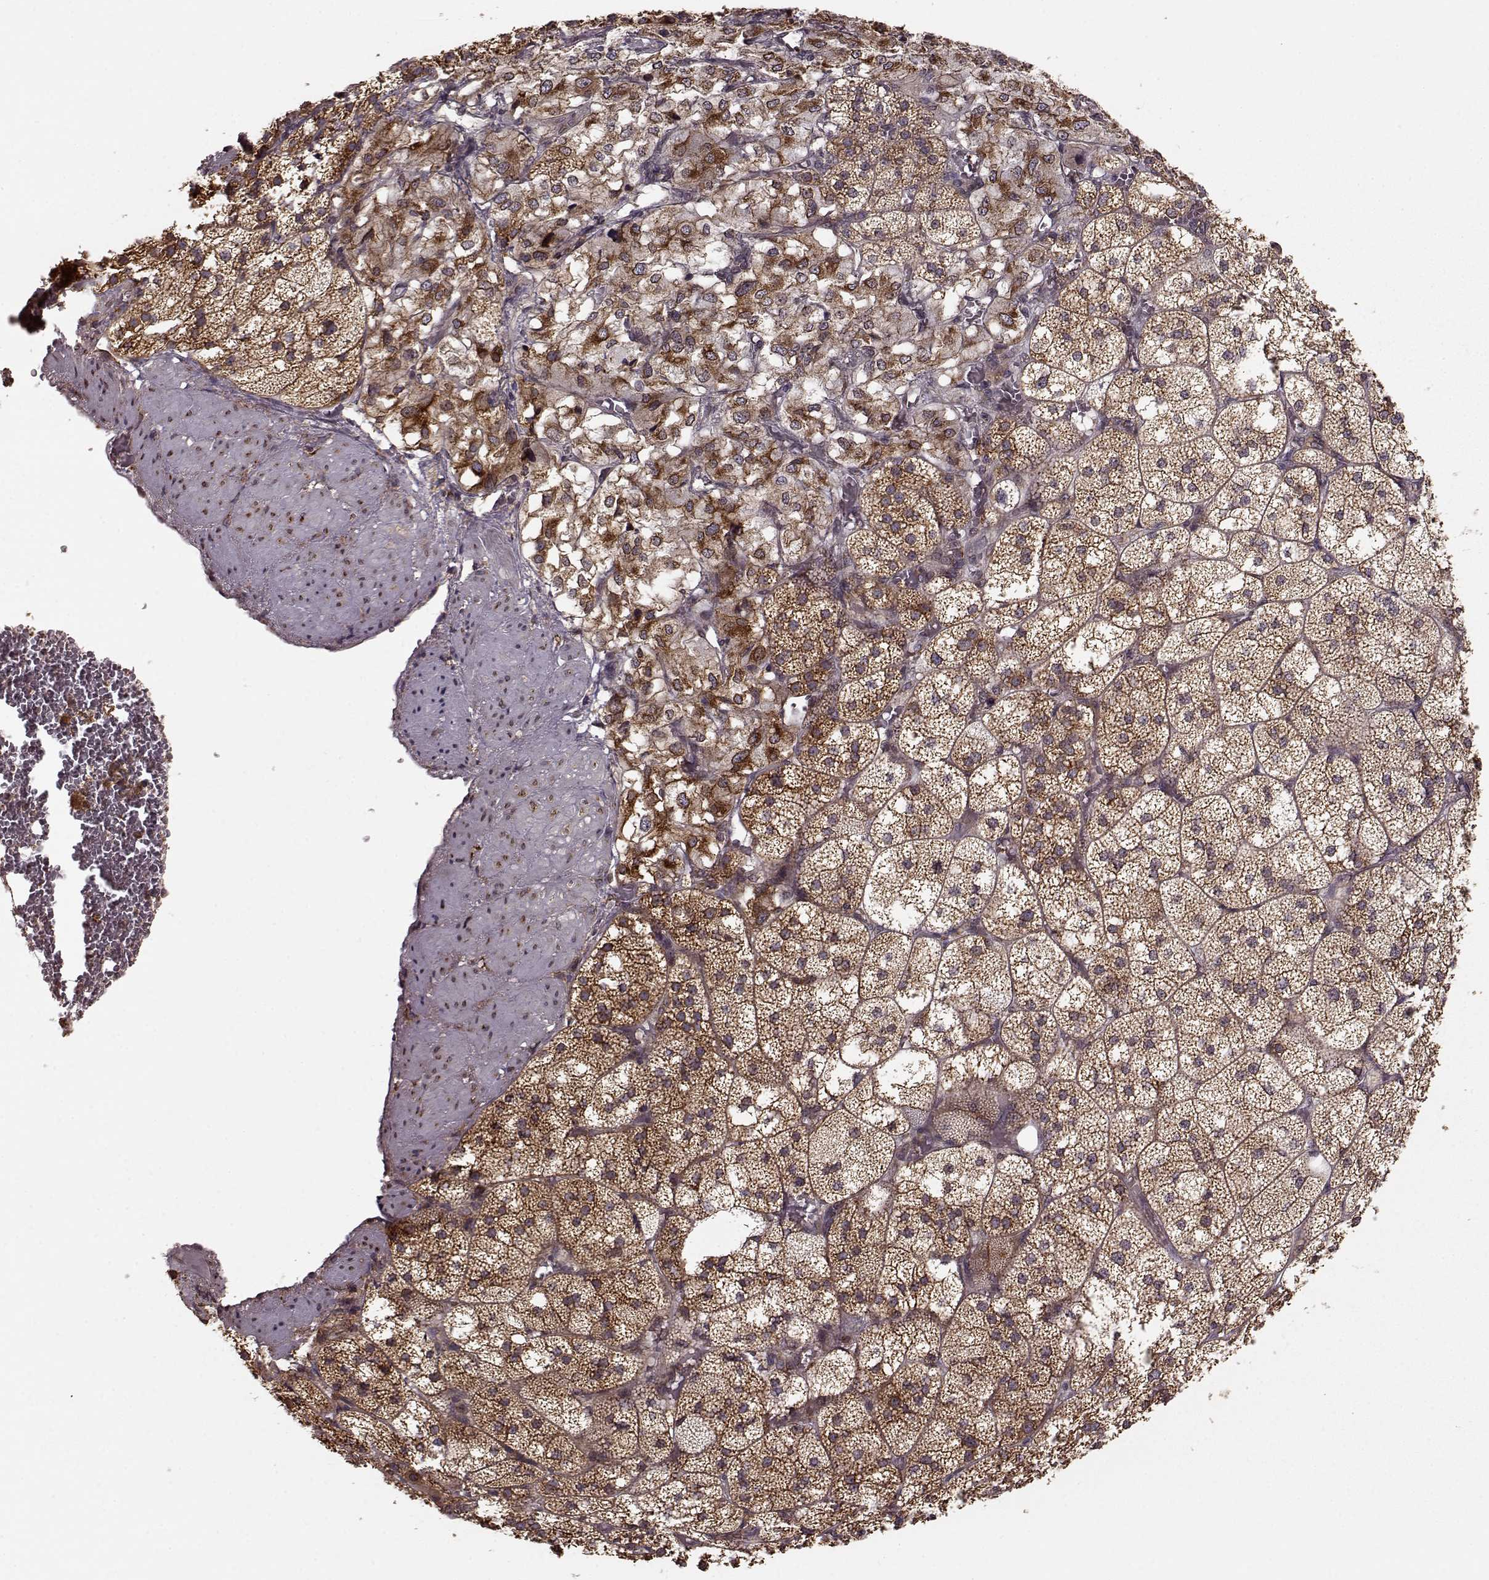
{"staining": {"intensity": "strong", "quantity": ">75%", "location": "cytoplasmic/membranous"}, "tissue": "adrenal gland", "cell_type": "Glandular cells", "image_type": "normal", "snomed": [{"axis": "morphology", "description": "Normal tissue, NOS"}, {"axis": "topography", "description": "Adrenal gland"}], "caption": "Immunohistochemistry of unremarkable human adrenal gland exhibits high levels of strong cytoplasmic/membranous positivity in approximately >75% of glandular cells.", "gene": "YIPF5", "patient": {"sex": "female", "age": 60}}